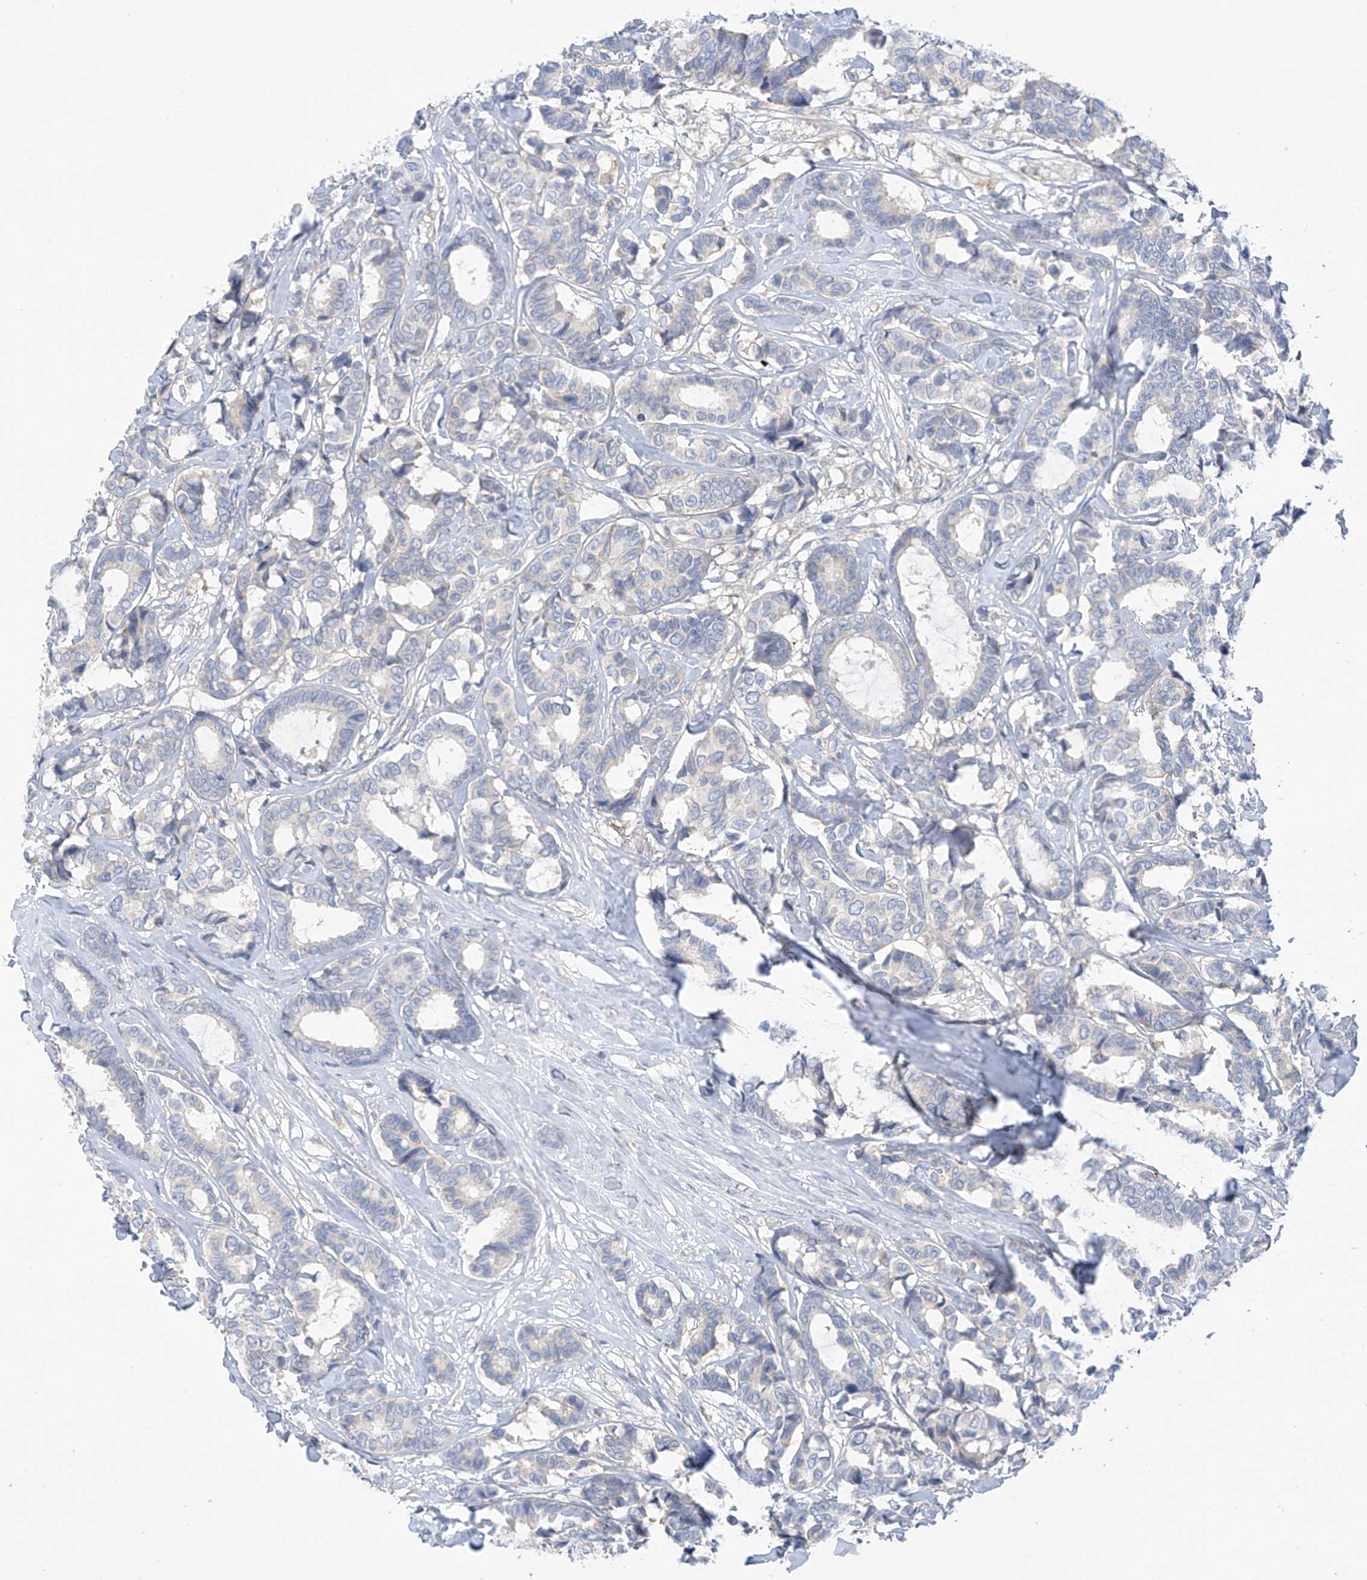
{"staining": {"intensity": "negative", "quantity": "none", "location": "none"}, "tissue": "breast cancer", "cell_type": "Tumor cells", "image_type": "cancer", "snomed": [{"axis": "morphology", "description": "Duct carcinoma"}, {"axis": "topography", "description": "Breast"}], "caption": "An immunohistochemistry (IHC) micrograph of intraductal carcinoma (breast) is shown. There is no staining in tumor cells of intraductal carcinoma (breast). (DAB IHC with hematoxylin counter stain).", "gene": "SLC6A12", "patient": {"sex": "female", "age": 87}}